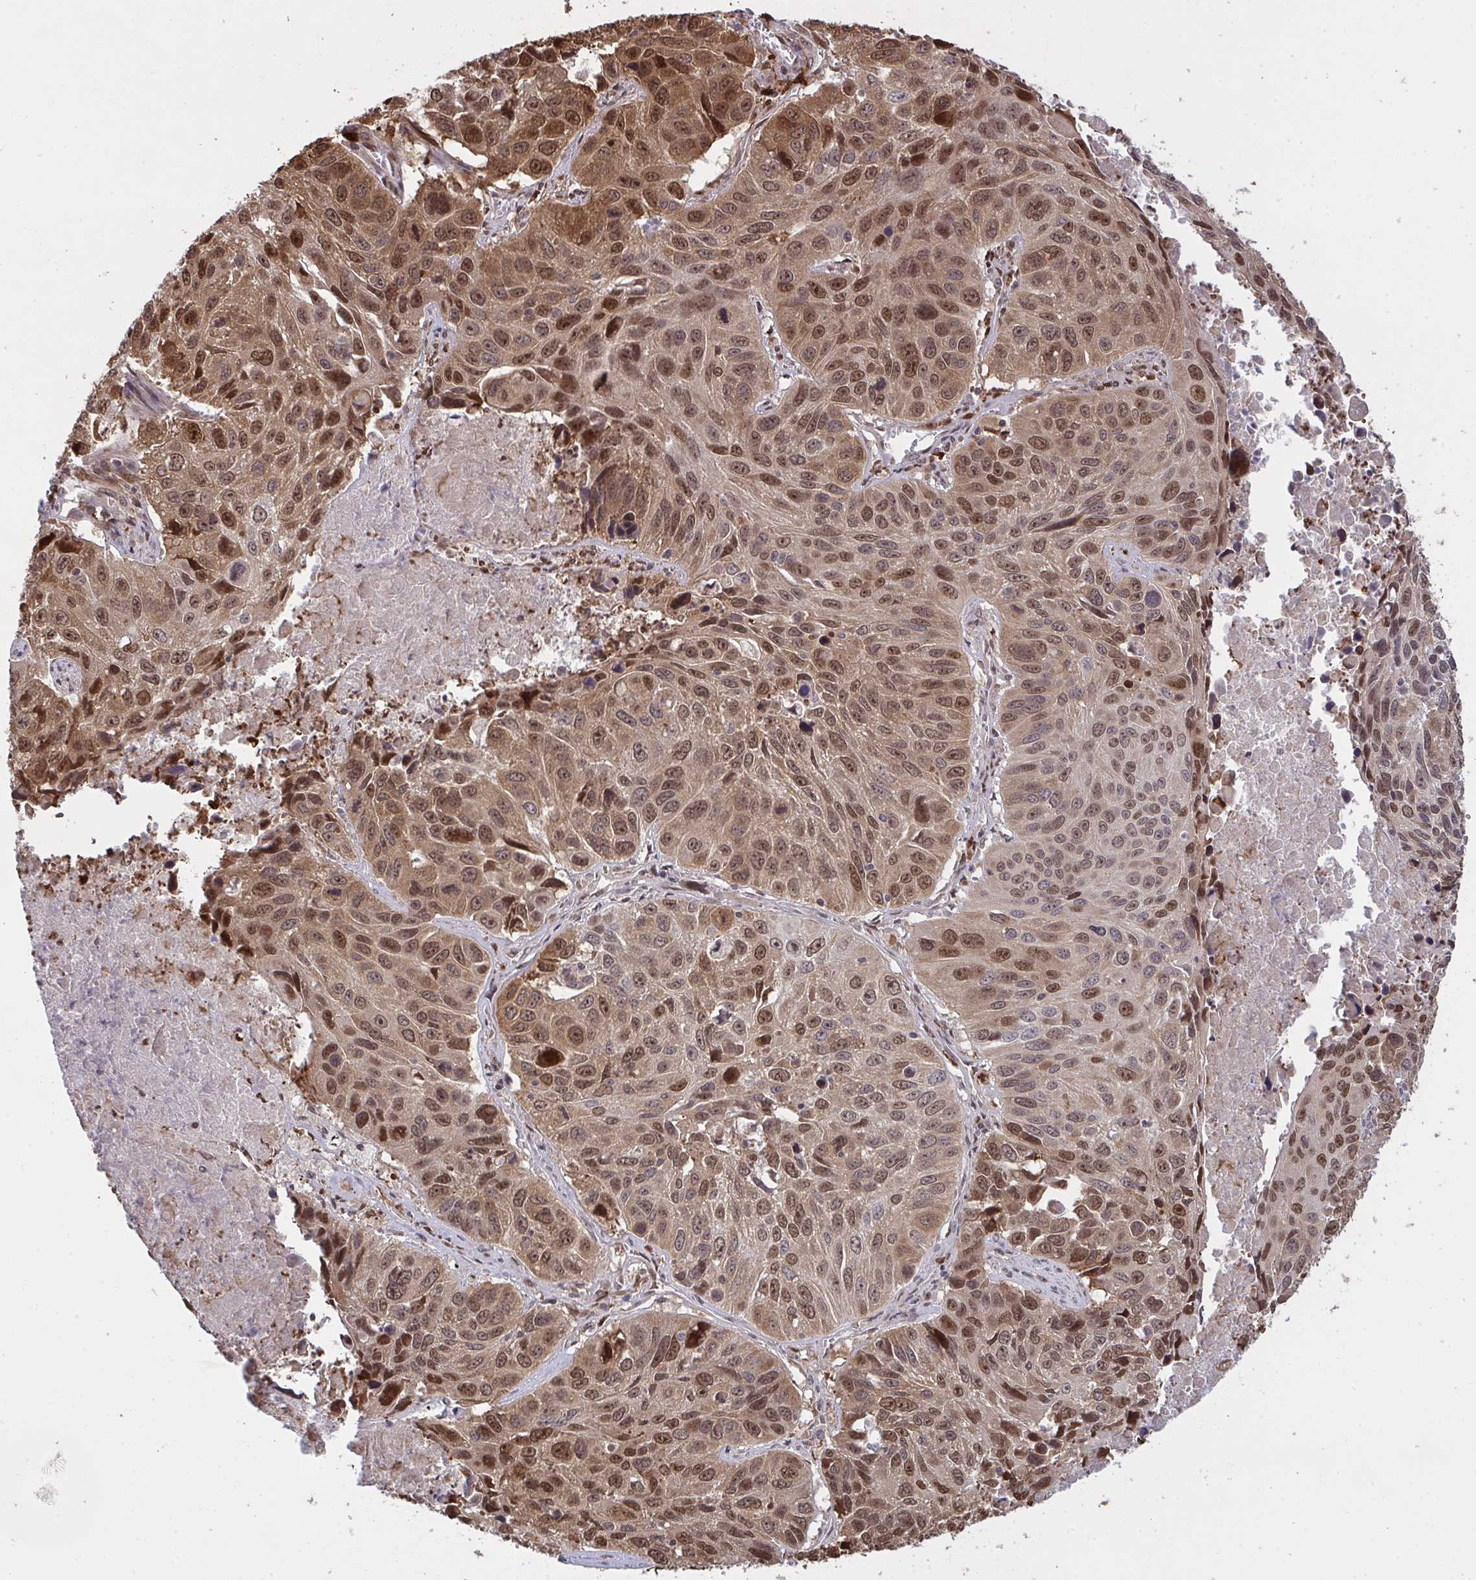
{"staining": {"intensity": "strong", "quantity": ">75%", "location": "nuclear"}, "tissue": "lung cancer", "cell_type": "Tumor cells", "image_type": "cancer", "snomed": [{"axis": "morphology", "description": "Squamous cell carcinoma, NOS"}, {"axis": "topography", "description": "Lung"}], "caption": "DAB (3,3'-diaminobenzidine) immunohistochemical staining of human lung cancer (squamous cell carcinoma) exhibits strong nuclear protein staining in about >75% of tumor cells.", "gene": "UXT", "patient": {"sex": "female", "age": 61}}